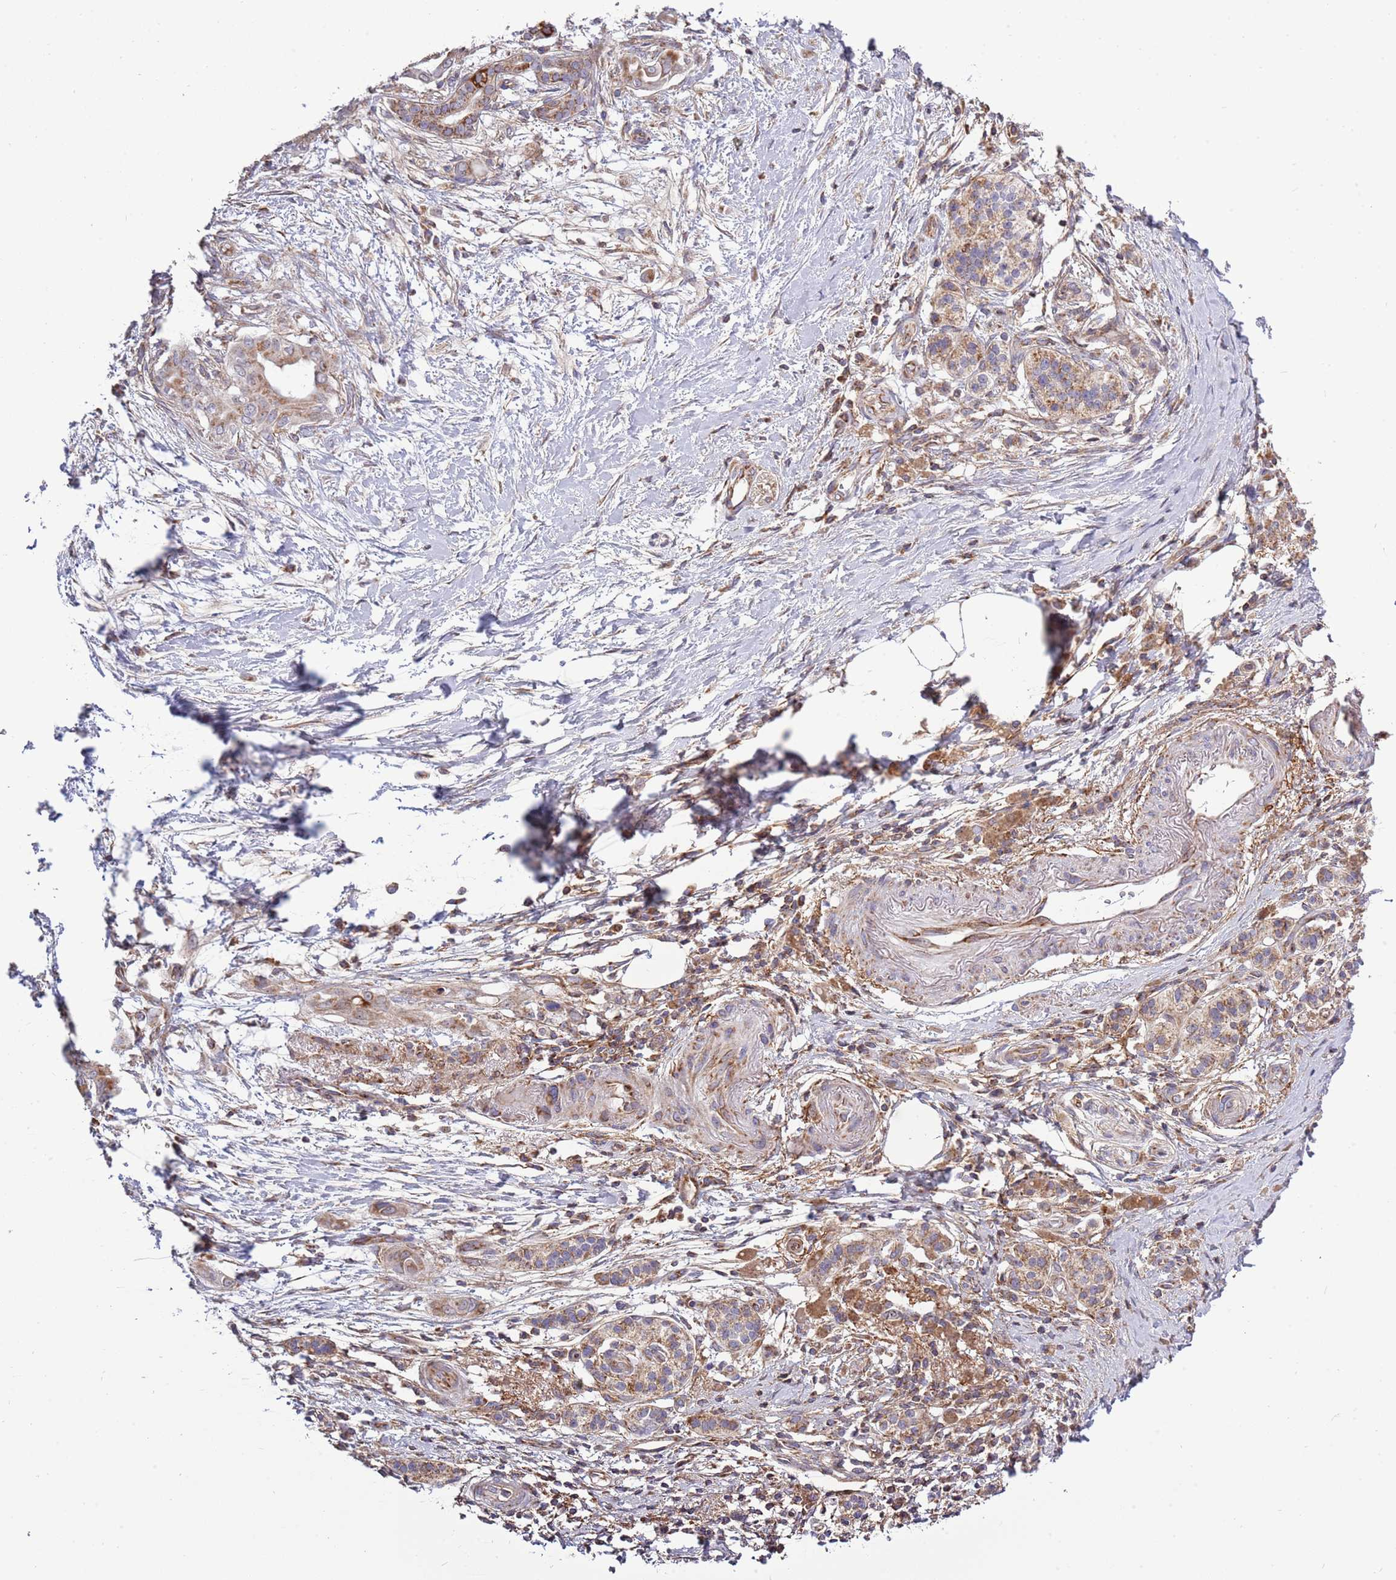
{"staining": {"intensity": "moderate", "quantity": ">75%", "location": "cytoplasmic/membranous"}, "tissue": "pancreatic cancer", "cell_type": "Tumor cells", "image_type": "cancer", "snomed": [{"axis": "morphology", "description": "Adenocarcinoma, NOS"}, {"axis": "topography", "description": "Pancreas"}], "caption": "Protein expression analysis of human adenocarcinoma (pancreatic) reveals moderate cytoplasmic/membranous staining in approximately >75% of tumor cells.", "gene": "IRS4", "patient": {"sex": "male", "age": 71}}